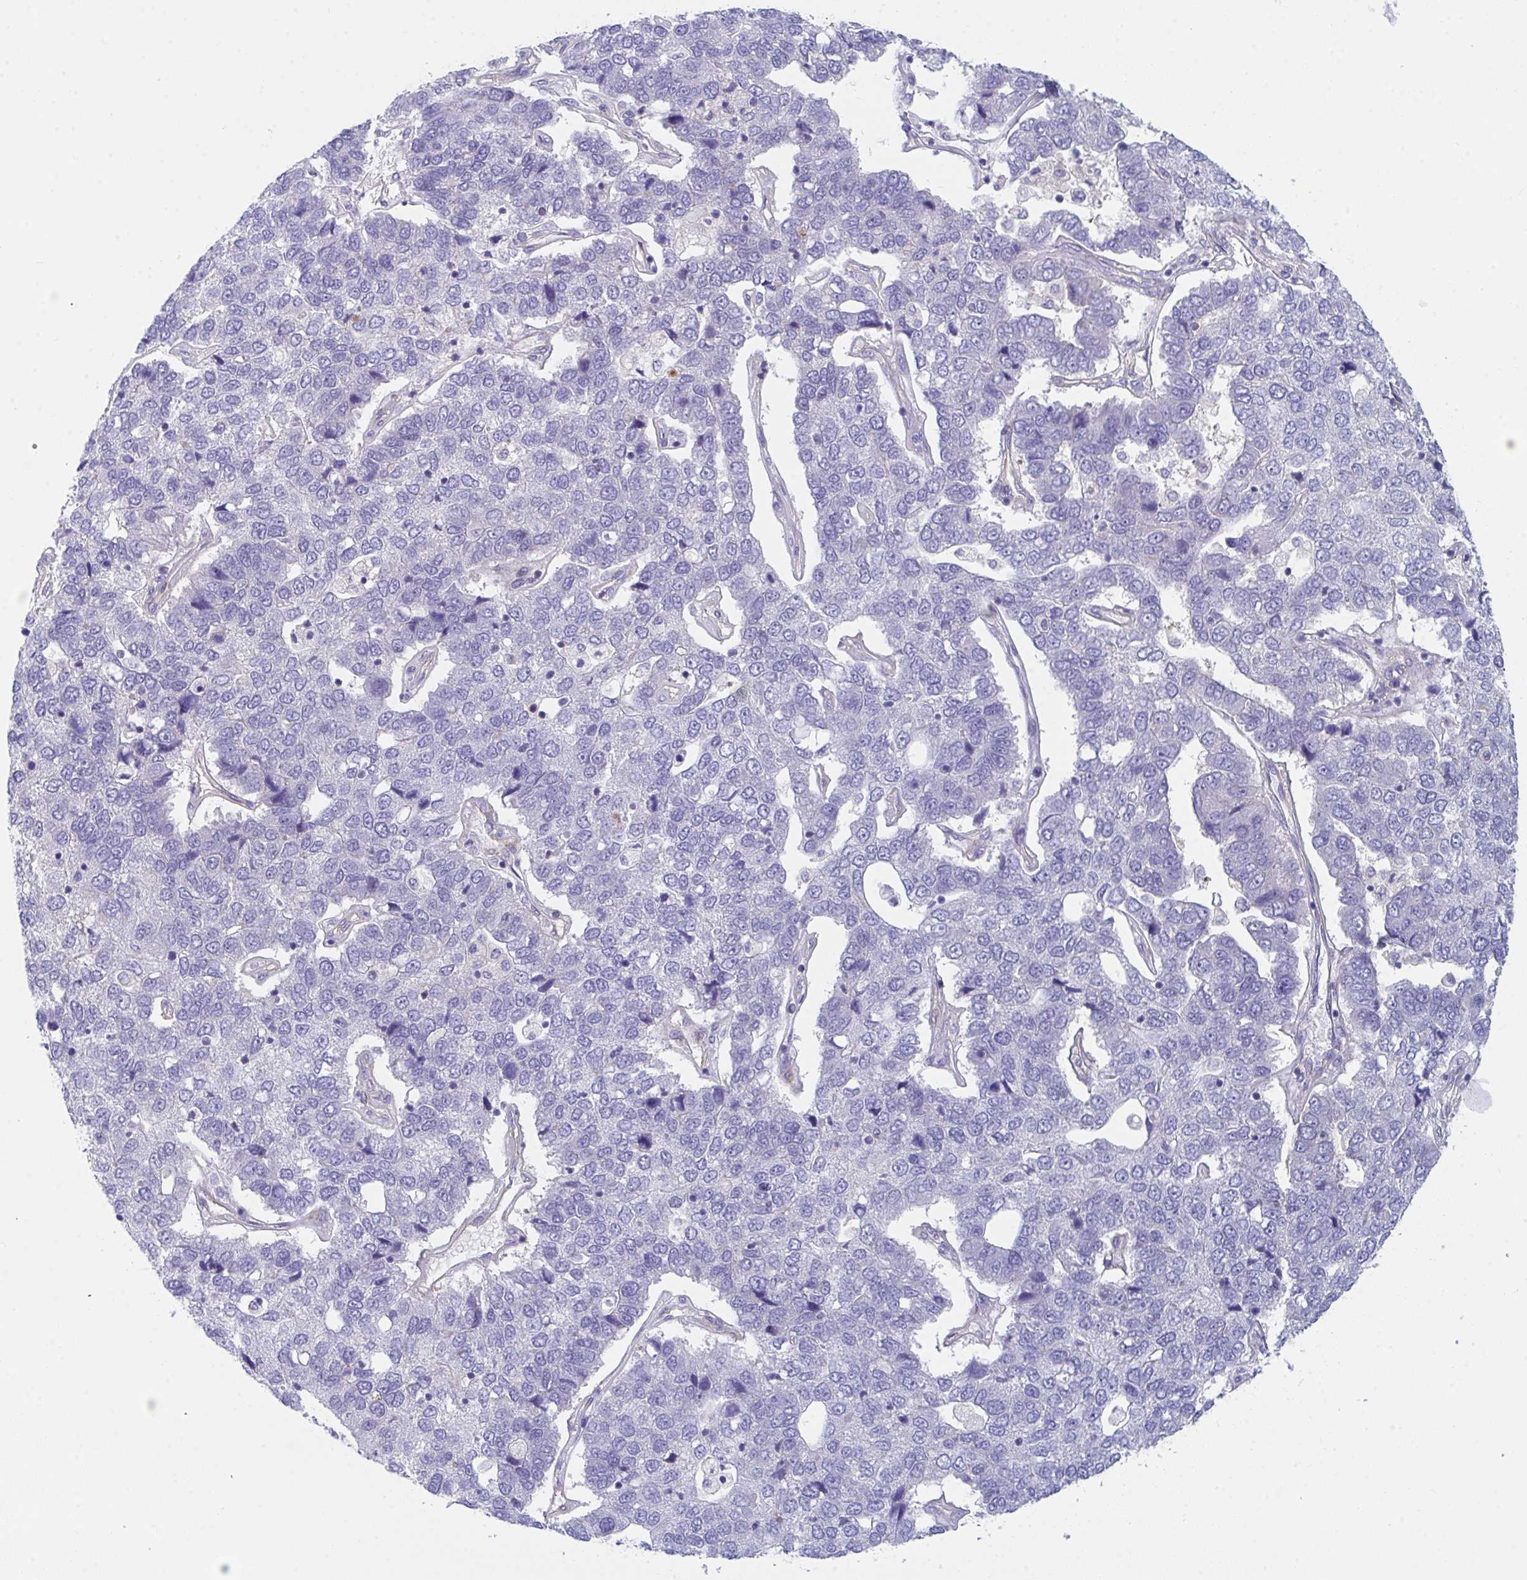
{"staining": {"intensity": "negative", "quantity": "none", "location": "none"}, "tissue": "pancreatic cancer", "cell_type": "Tumor cells", "image_type": "cancer", "snomed": [{"axis": "morphology", "description": "Adenocarcinoma, NOS"}, {"axis": "topography", "description": "Pancreas"}], "caption": "Pancreatic cancer was stained to show a protein in brown. There is no significant staining in tumor cells.", "gene": "P2RX3", "patient": {"sex": "female", "age": 61}}